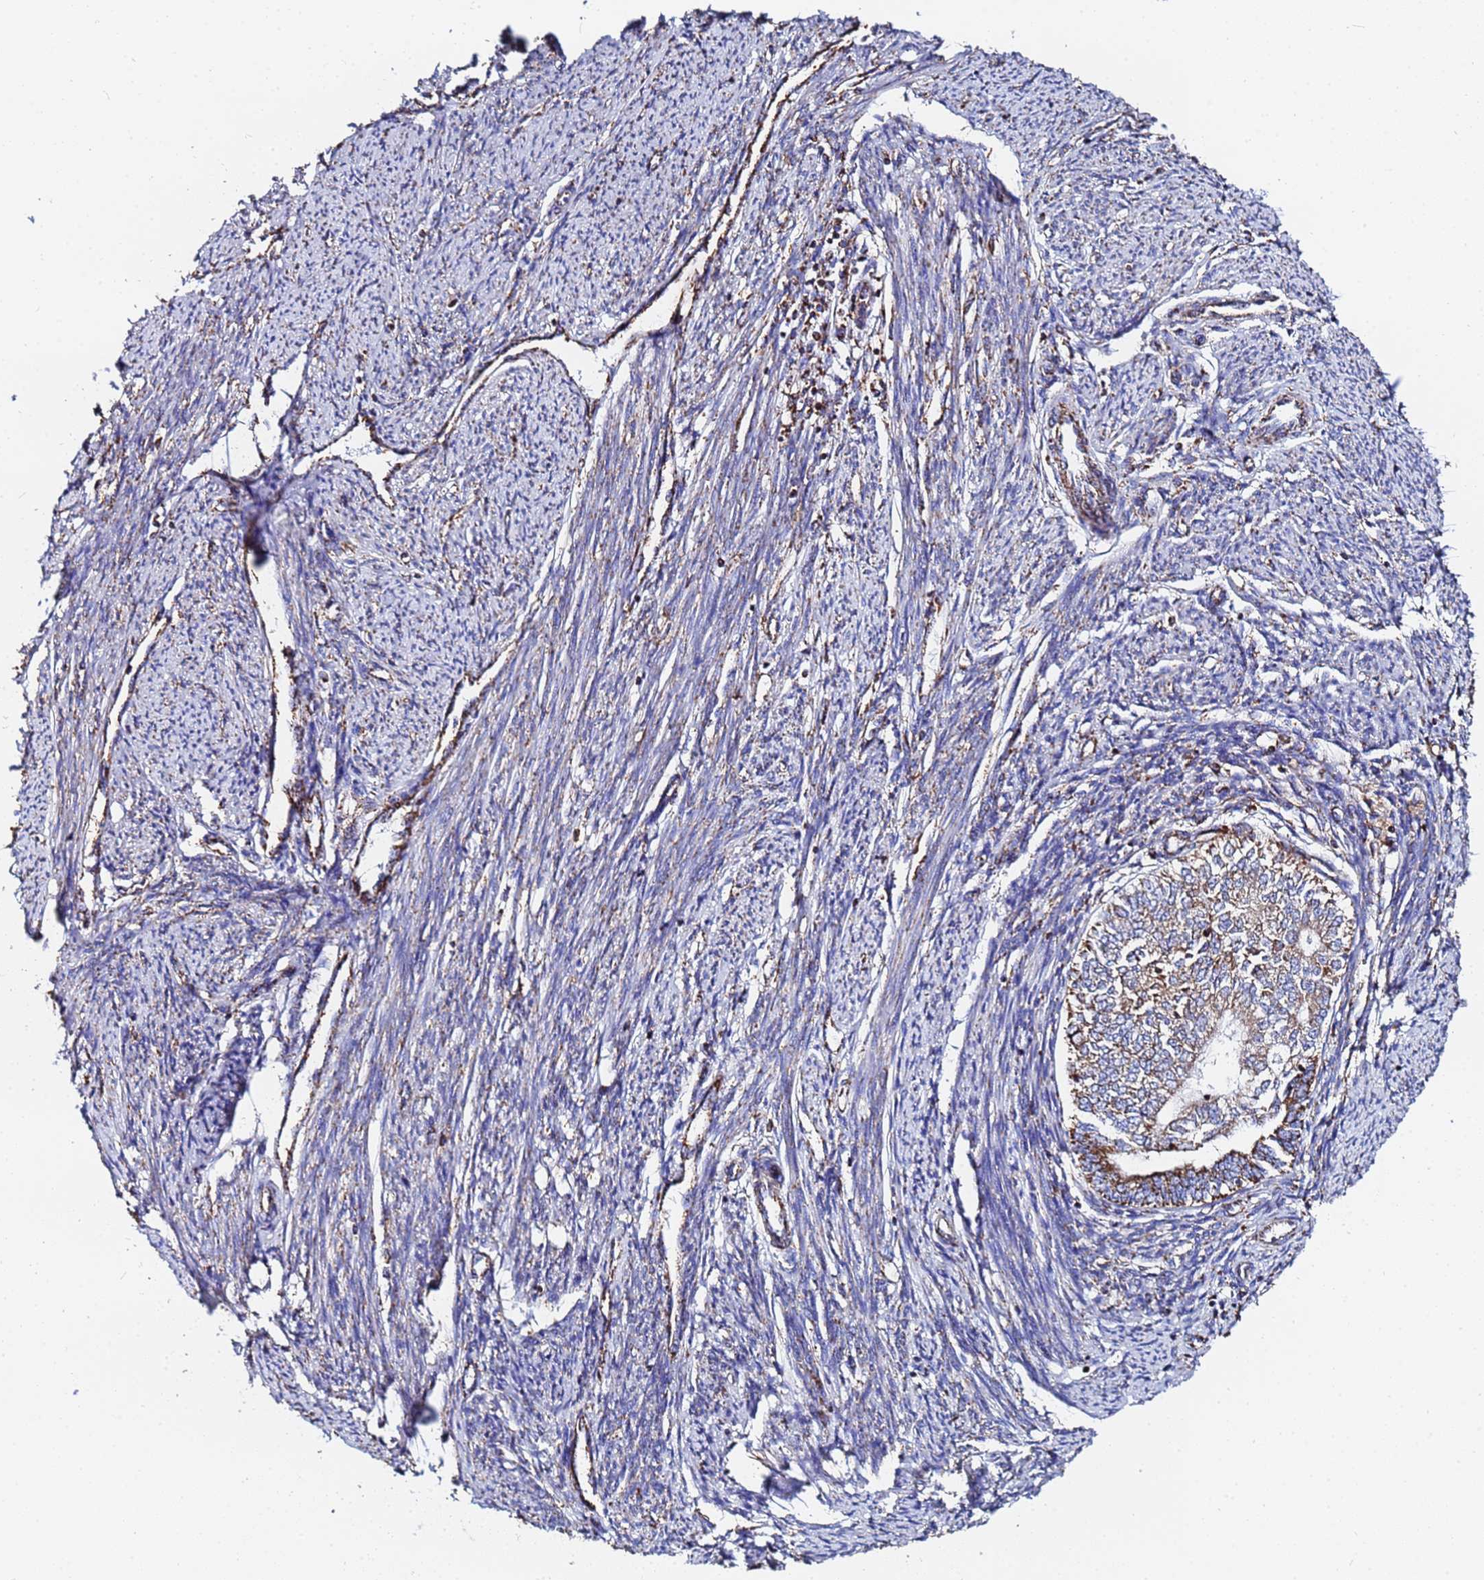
{"staining": {"intensity": "strong", "quantity": "25%-75%", "location": "cytoplasmic/membranous"}, "tissue": "smooth muscle", "cell_type": "Smooth muscle cells", "image_type": "normal", "snomed": [{"axis": "morphology", "description": "Normal tissue, NOS"}, {"axis": "topography", "description": "Smooth muscle"}, {"axis": "topography", "description": "Uterus"}], "caption": "Immunohistochemical staining of benign human smooth muscle reveals strong cytoplasmic/membranous protein positivity in about 25%-75% of smooth muscle cells.", "gene": "GLUD1", "patient": {"sex": "female", "age": 59}}